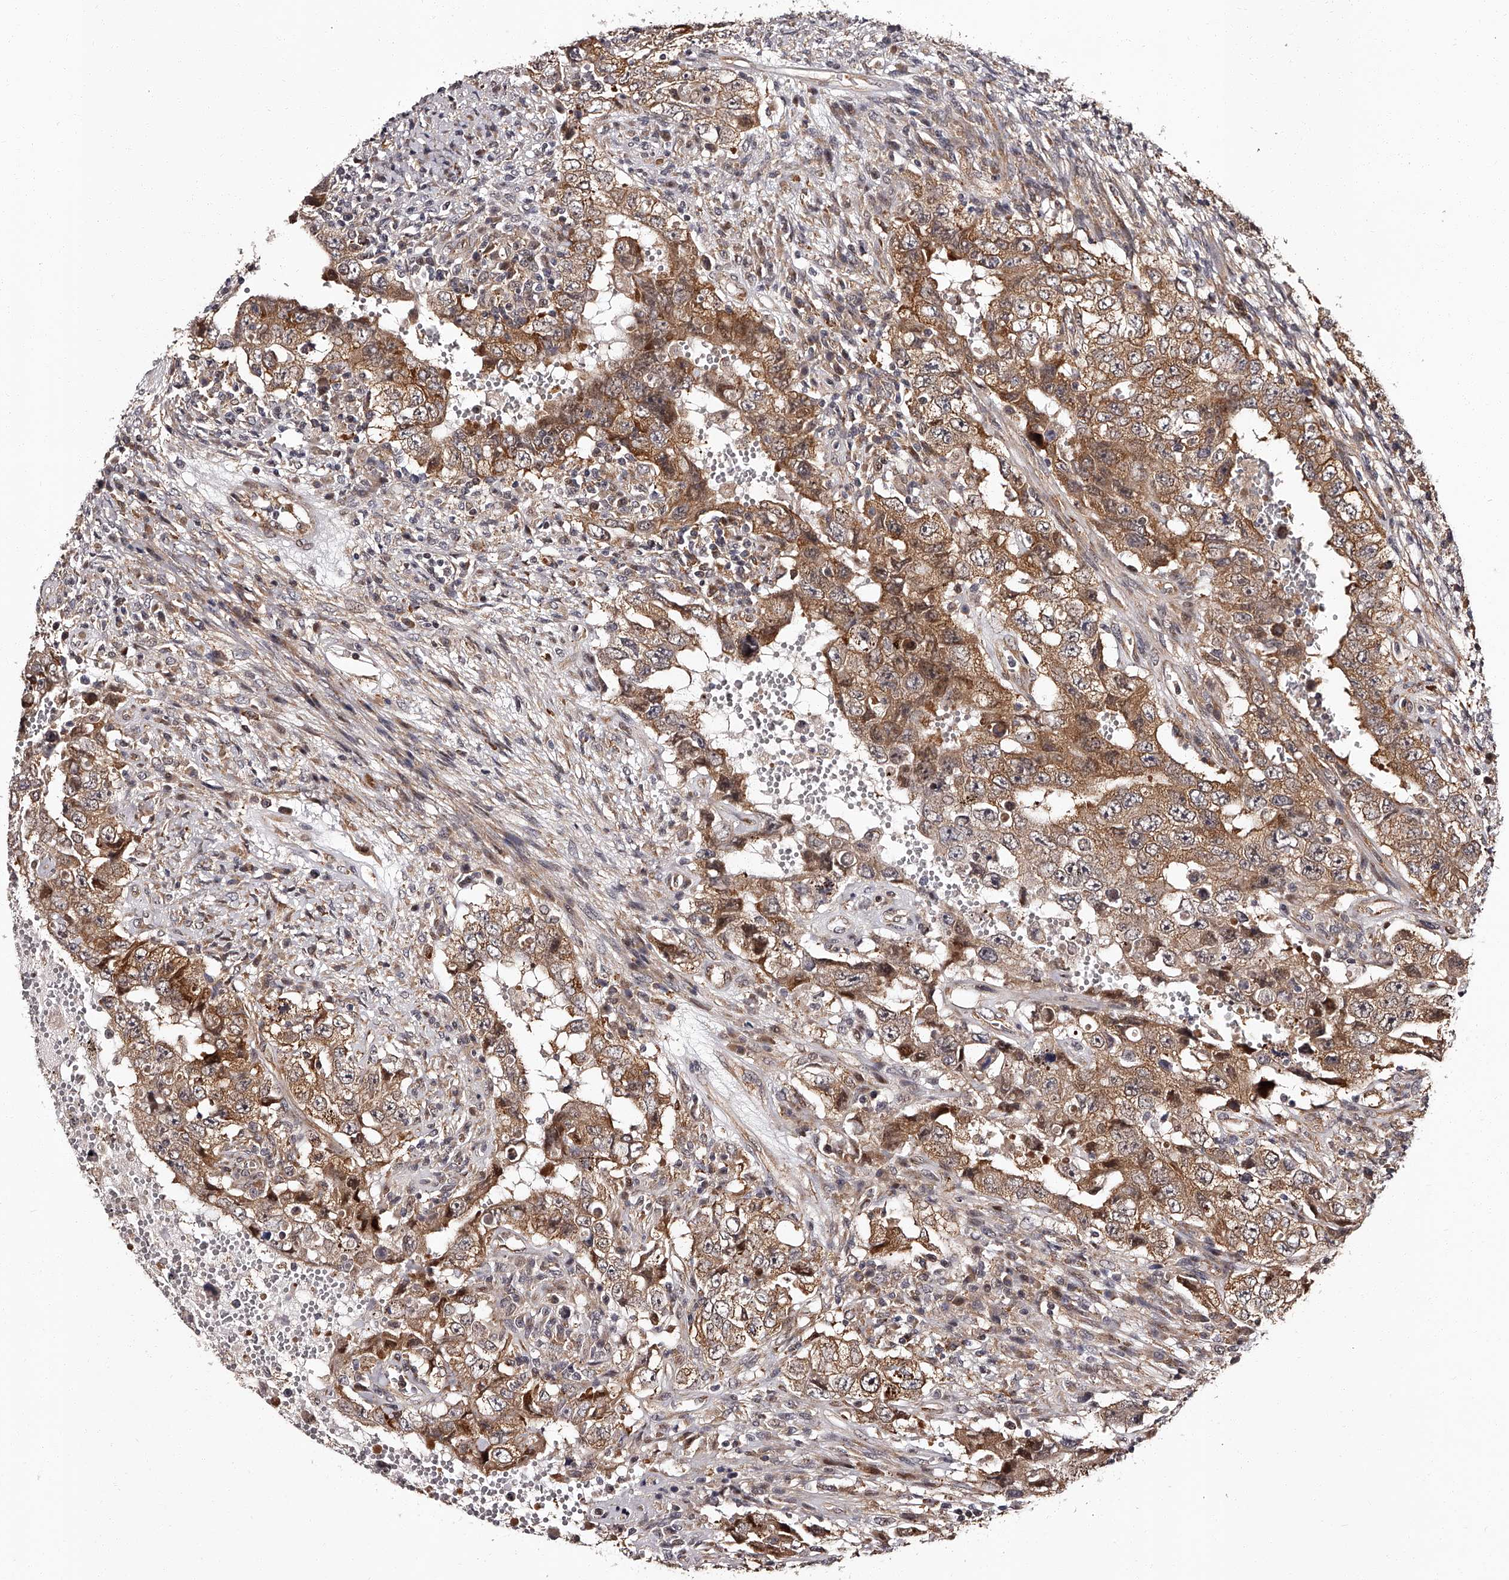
{"staining": {"intensity": "moderate", "quantity": ">75%", "location": "cytoplasmic/membranous"}, "tissue": "testis cancer", "cell_type": "Tumor cells", "image_type": "cancer", "snomed": [{"axis": "morphology", "description": "Carcinoma, Embryonal, NOS"}, {"axis": "topography", "description": "Testis"}], "caption": "Human testis embryonal carcinoma stained with a protein marker exhibits moderate staining in tumor cells.", "gene": "RSC1A1", "patient": {"sex": "male", "age": 26}}